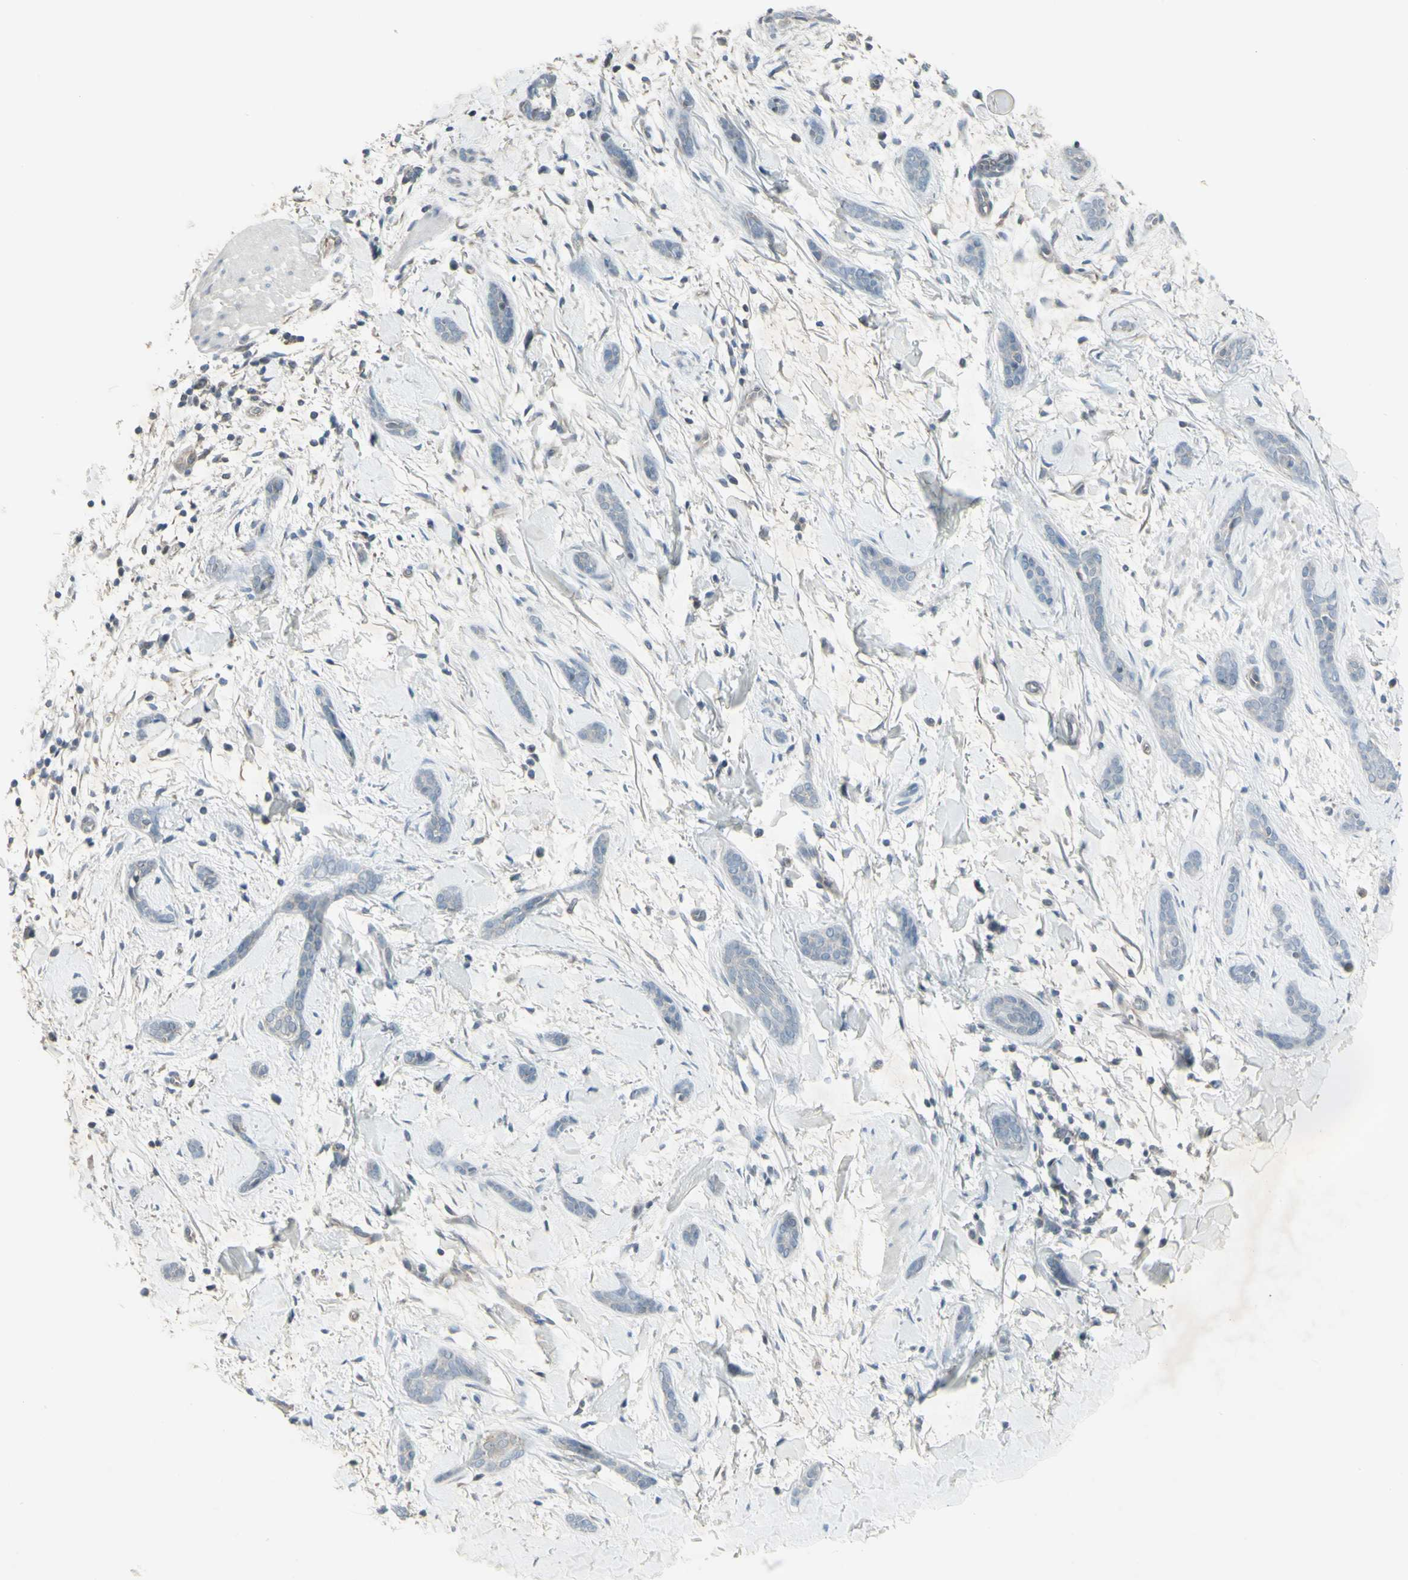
{"staining": {"intensity": "negative", "quantity": "none", "location": "none"}, "tissue": "skin cancer", "cell_type": "Tumor cells", "image_type": "cancer", "snomed": [{"axis": "morphology", "description": "Basal cell carcinoma"}, {"axis": "morphology", "description": "Adnexal tumor, benign"}, {"axis": "topography", "description": "Skin"}], "caption": "Tumor cells are negative for protein expression in human skin cancer (basal cell carcinoma).", "gene": "FXYD3", "patient": {"sex": "female", "age": 42}}